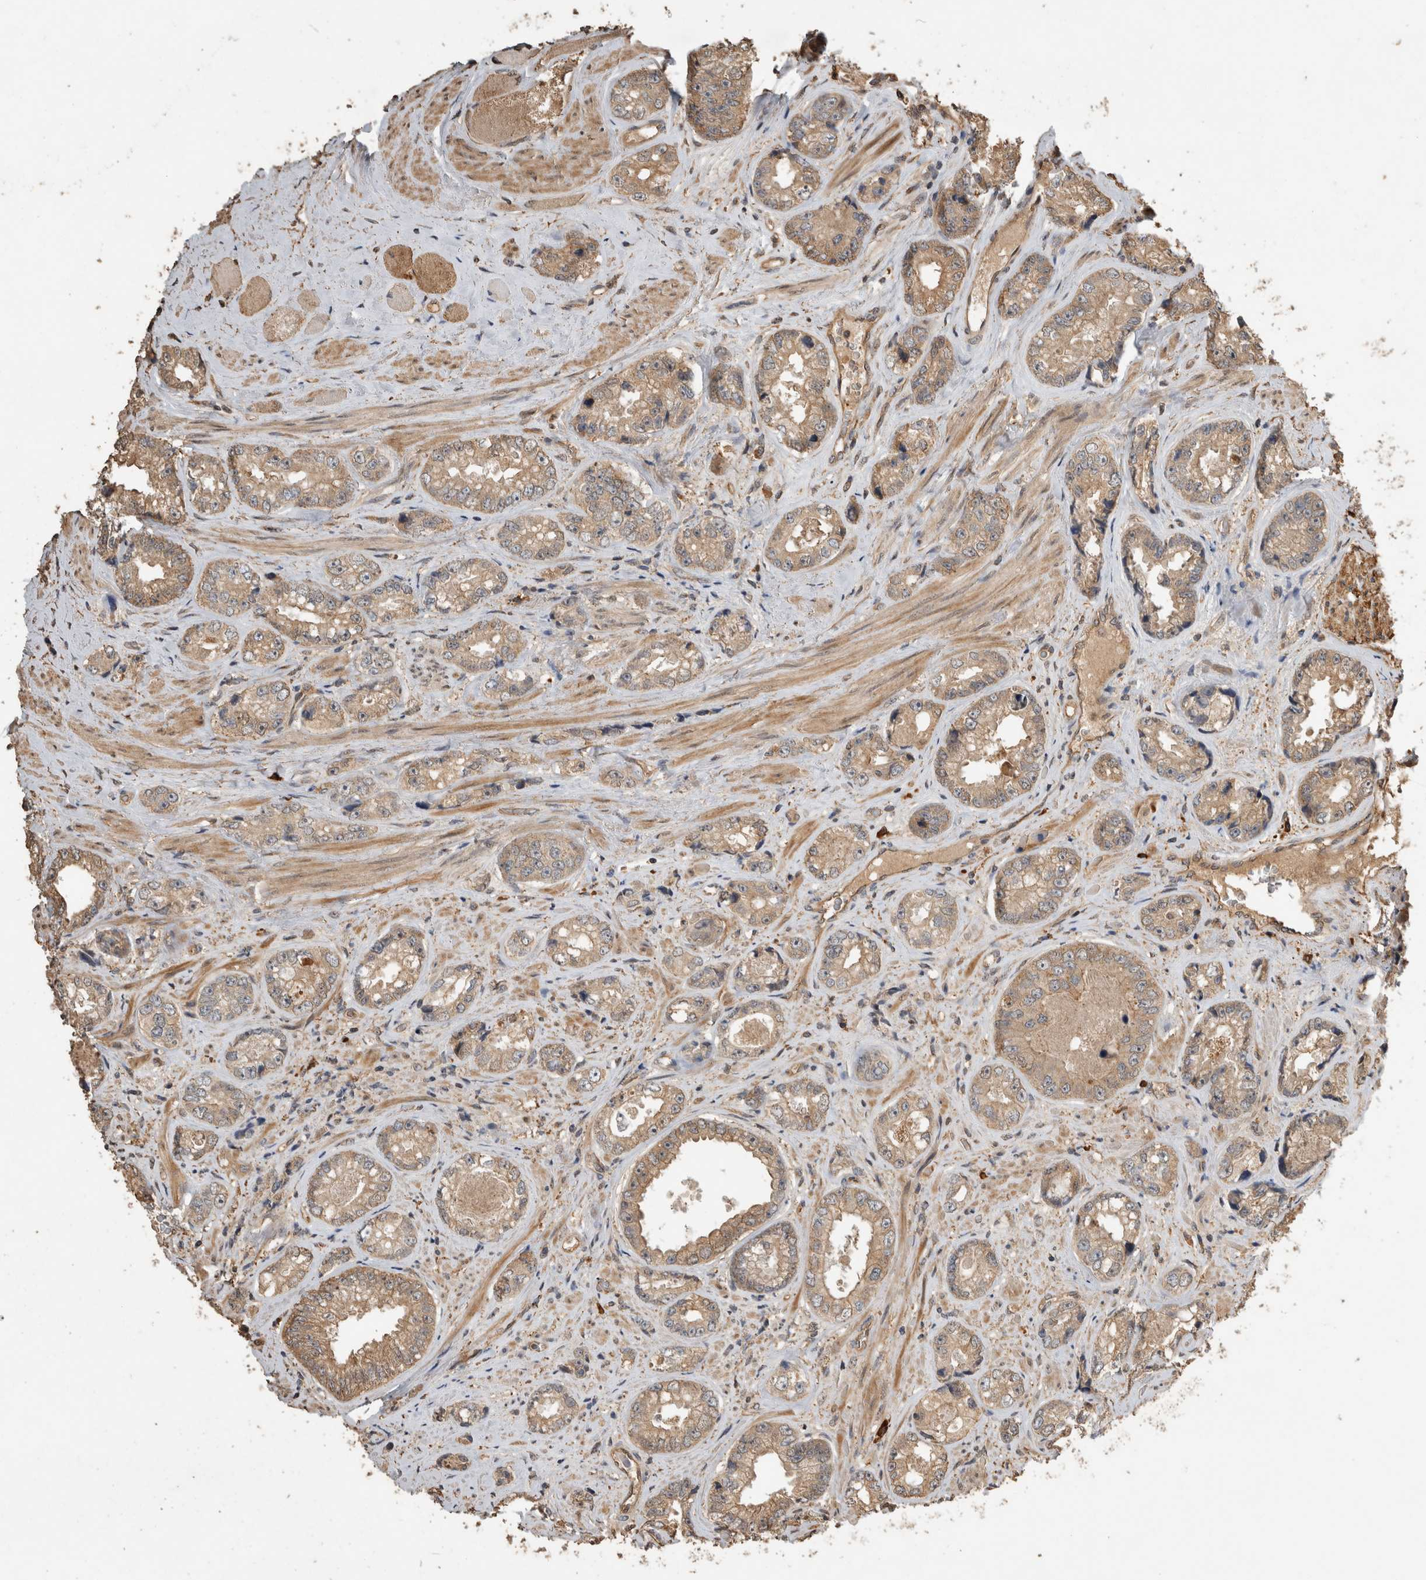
{"staining": {"intensity": "weak", "quantity": ">75%", "location": "cytoplasmic/membranous"}, "tissue": "prostate cancer", "cell_type": "Tumor cells", "image_type": "cancer", "snomed": [{"axis": "morphology", "description": "Adenocarcinoma, High grade"}, {"axis": "topography", "description": "Prostate"}], "caption": "A low amount of weak cytoplasmic/membranous positivity is appreciated in approximately >75% of tumor cells in prostate cancer tissue.", "gene": "RHPN1", "patient": {"sex": "male", "age": 61}}